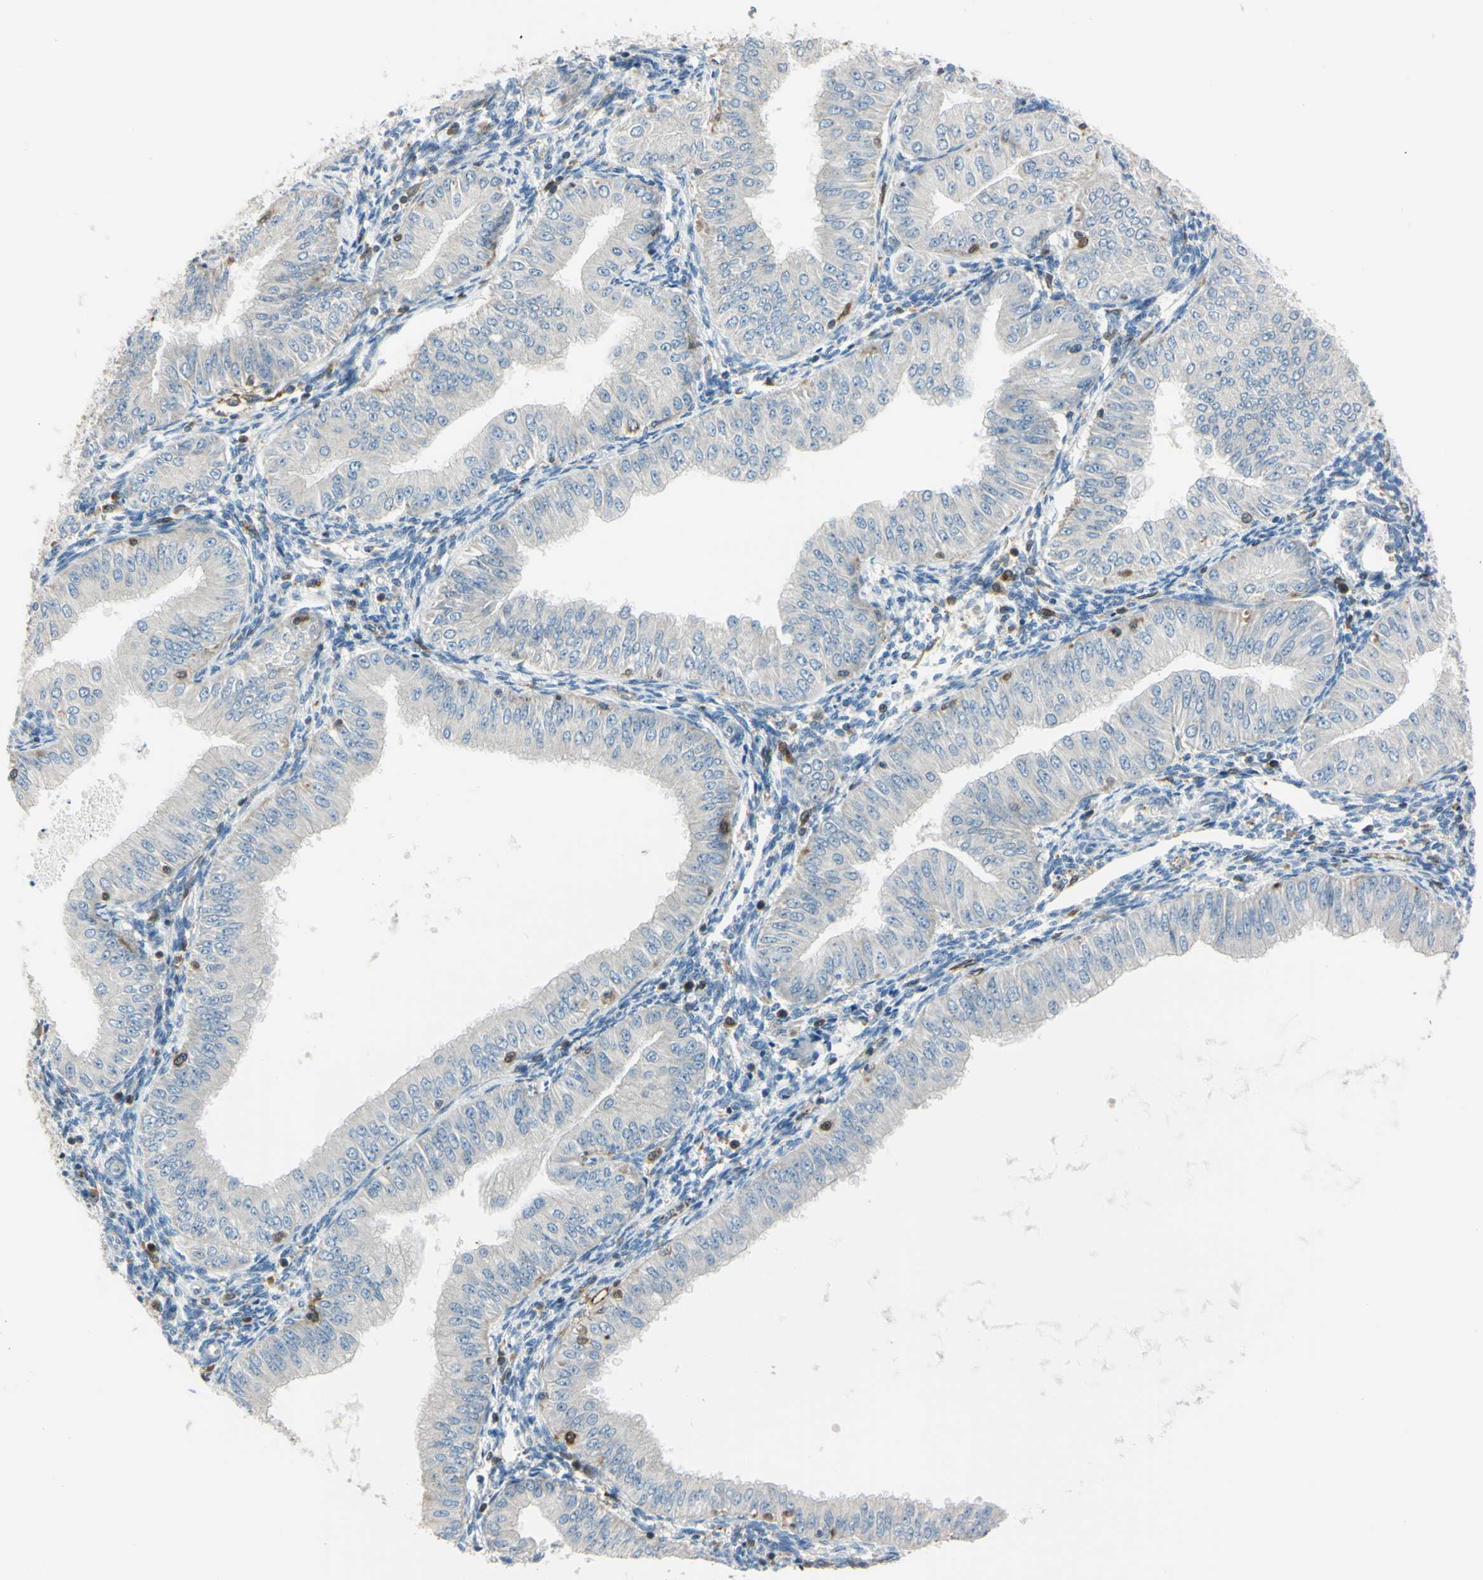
{"staining": {"intensity": "weak", "quantity": ">75%", "location": "cytoplasmic/membranous"}, "tissue": "endometrial cancer", "cell_type": "Tumor cells", "image_type": "cancer", "snomed": [{"axis": "morphology", "description": "Normal tissue, NOS"}, {"axis": "morphology", "description": "Adenocarcinoma, NOS"}, {"axis": "topography", "description": "Endometrium"}], "caption": "A micrograph showing weak cytoplasmic/membranous staining in about >75% of tumor cells in endometrial cancer (adenocarcinoma), as visualized by brown immunohistochemical staining.", "gene": "CYRIB", "patient": {"sex": "female", "age": 53}}